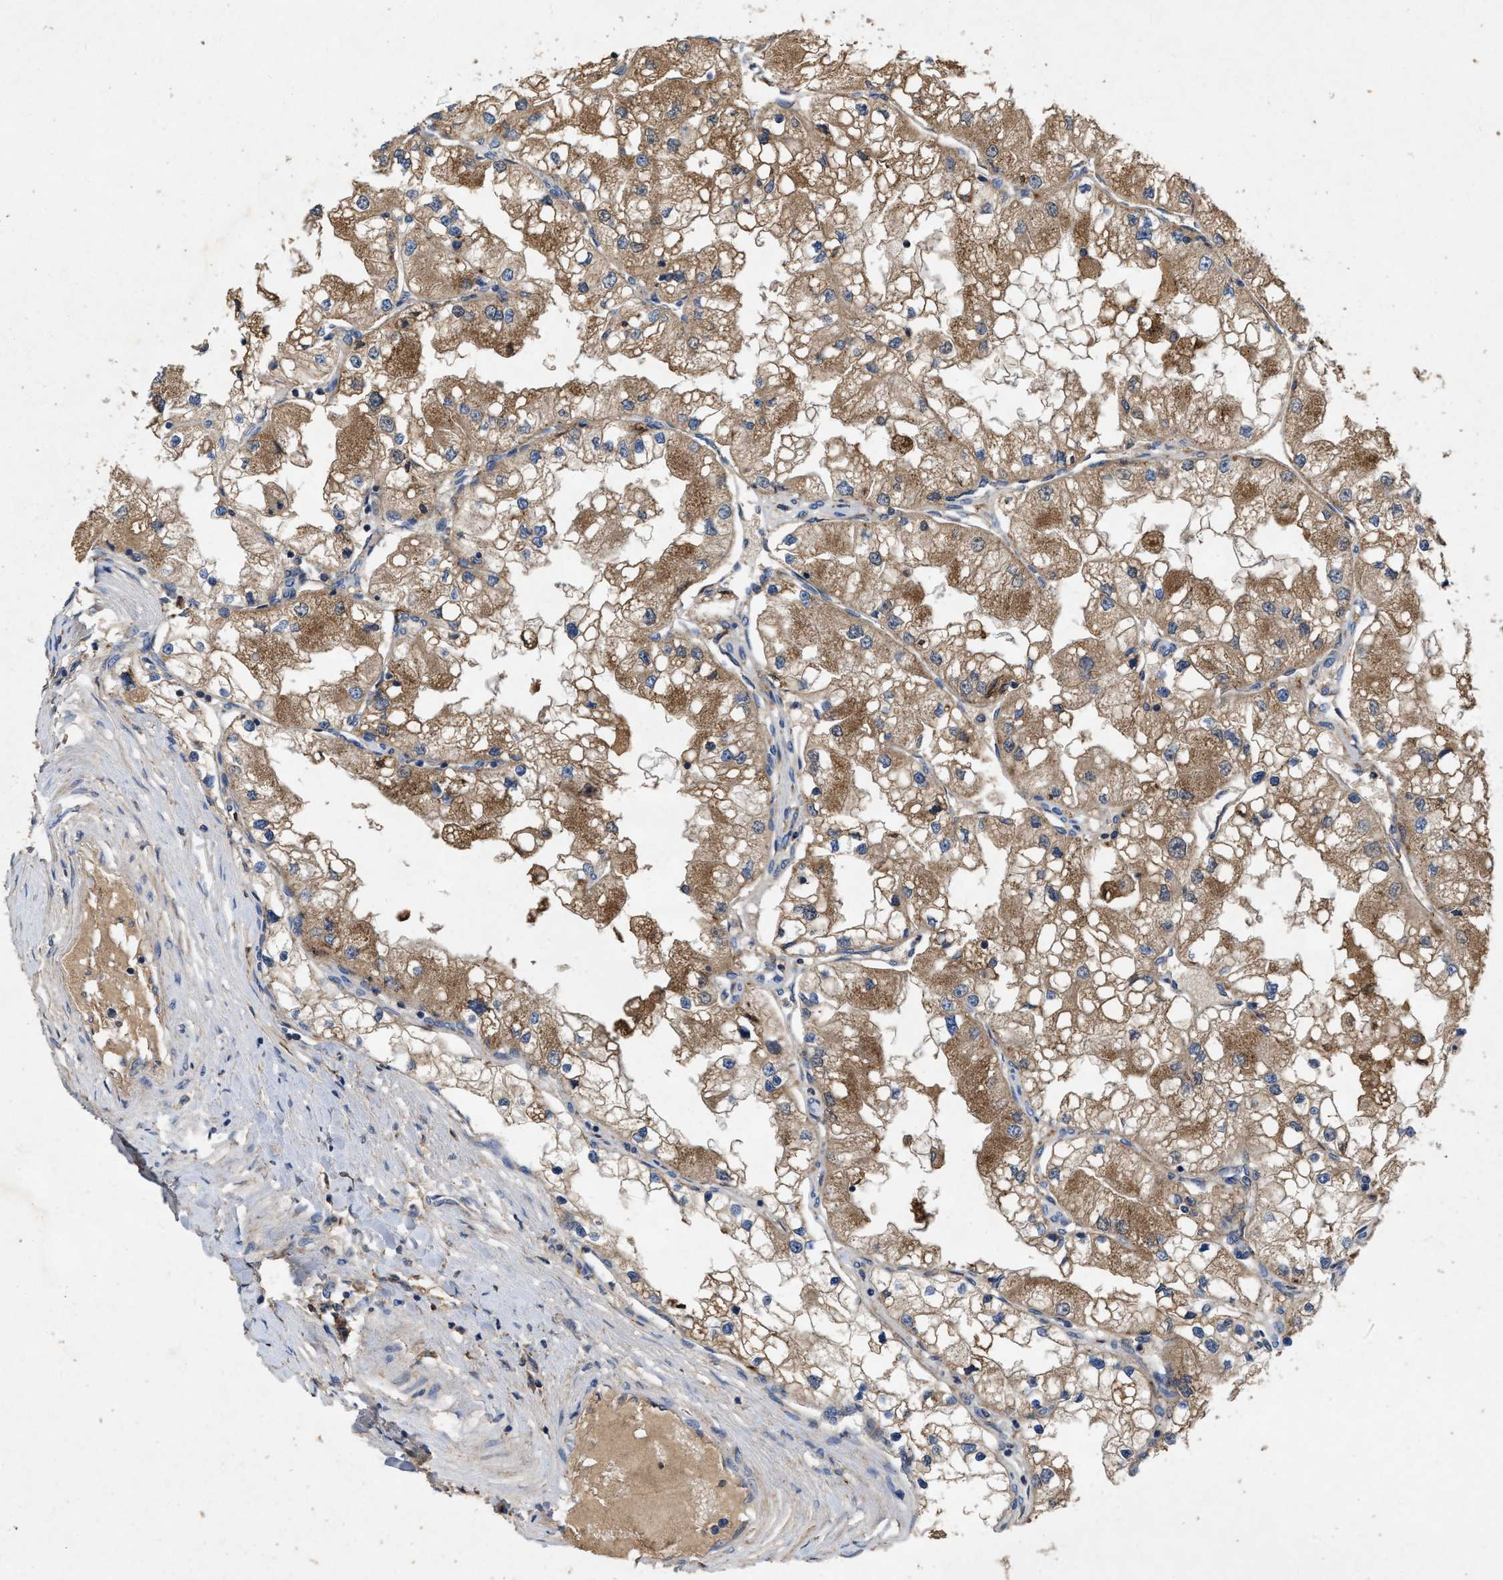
{"staining": {"intensity": "moderate", "quantity": ">75%", "location": "cytoplasmic/membranous"}, "tissue": "renal cancer", "cell_type": "Tumor cells", "image_type": "cancer", "snomed": [{"axis": "morphology", "description": "Adenocarcinoma, NOS"}, {"axis": "topography", "description": "Kidney"}], "caption": "Immunohistochemical staining of human renal cancer (adenocarcinoma) reveals moderate cytoplasmic/membranous protein staining in about >75% of tumor cells. (Stains: DAB (3,3'-diaminobenzidine) in brown, nuclei in blue, Microscopy: brightfield microscopy at high magnification).", "gene": "LPAR2", "patient": {"sex": "male", "age": 68}}